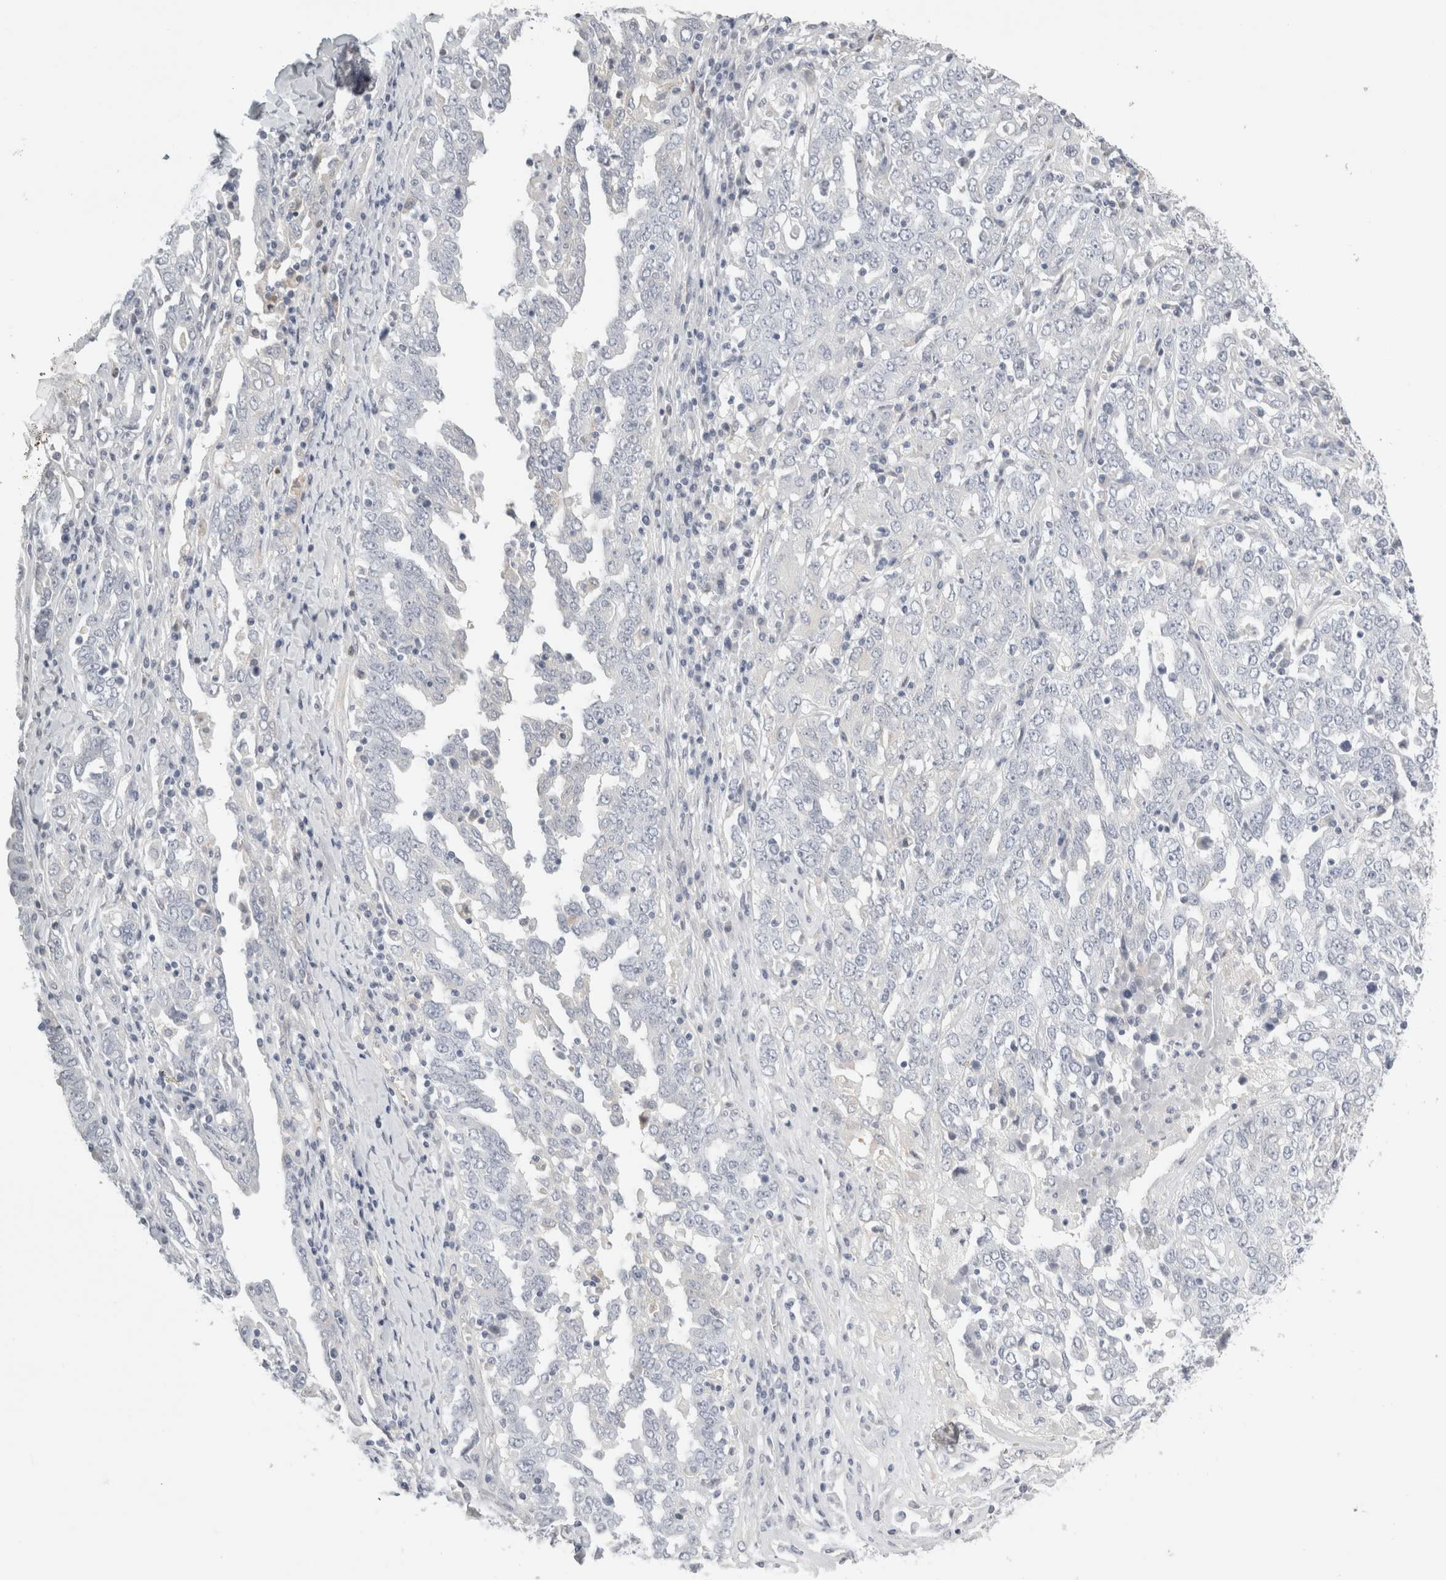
{"staining": {"intensity": "negative", "quantity": "none", "location": "none"}, "tissue": "ovarian cancer", "cell_type": "Tumor cells", "image_type": "cancer", "snomed": [{"axis": "morphology", "description": "Carcinoma, endometroid"}, {"axis": "topography", "description": "Ovary"}], "caption": "A high-resolution histopathology image shows immunohistochemistry staining of ovarian cancer (endometroid carcinoma), which demonstrates no significant expression in tumor cells. (Brightfield microscopy of DAB (3,3'-diaminobenzidine) IHC at high magnification).", "gene": "FBLIM1", "patient": {"sex": "female", "age": 62}}